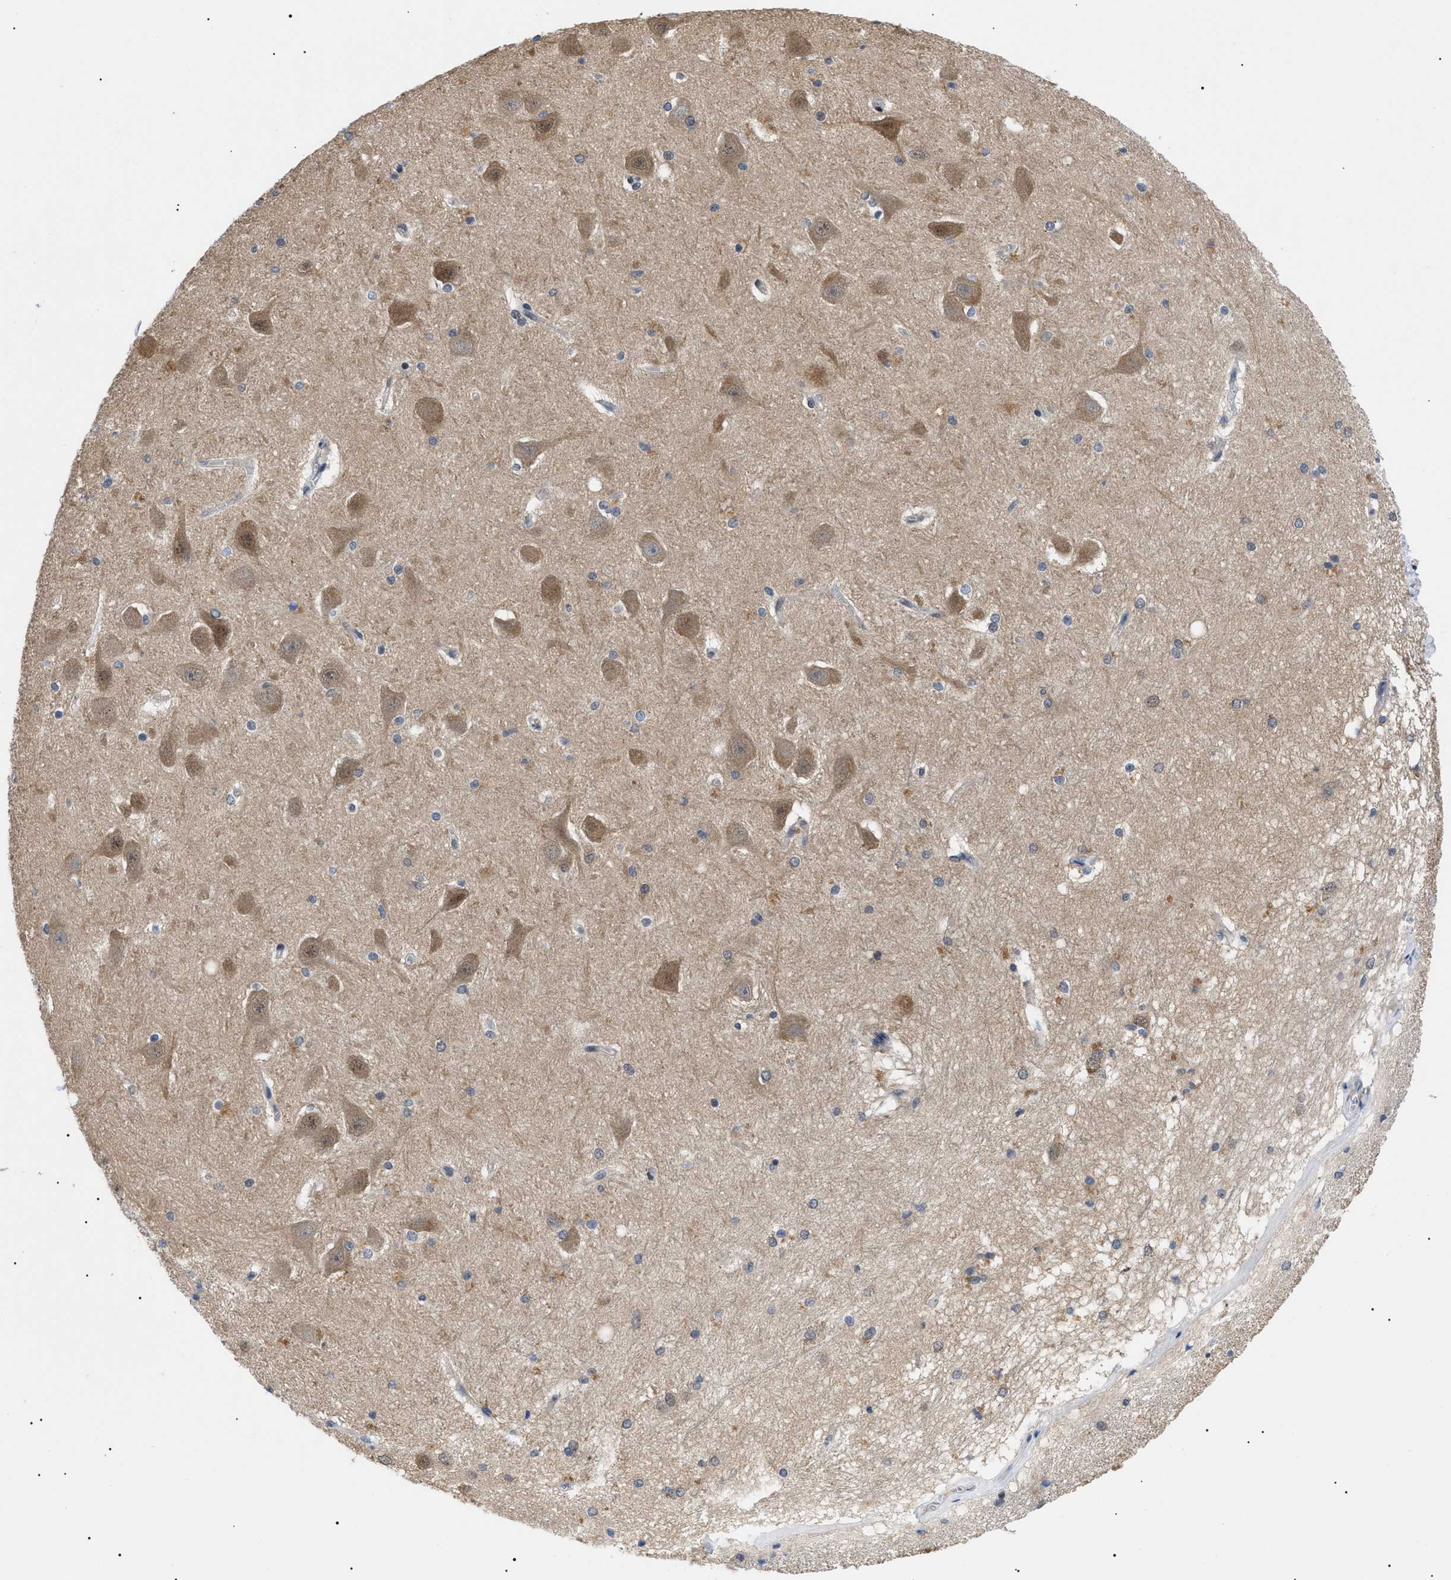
{"staining": {"intensity": "weak", "quantity": "25%-75%", "location": "cytoplasmic/membranous"}, "tissue": "hippocampus", "cell_type": "Glial cells", "image_type": "normal", "snomed": [{"axis": "morphology", "description": "Normal tissue, NOS"}, {"axis": "topography", "description": "Hippocampus"}], "caption": "This photomicrograph displays IHC staining of normal hippocampus, with low weak cytoplasmic/membranous staining in about 25%-75% of glial cells.", "gene": "GARRE1", "patient": {"sex": "female", "age": 19}}